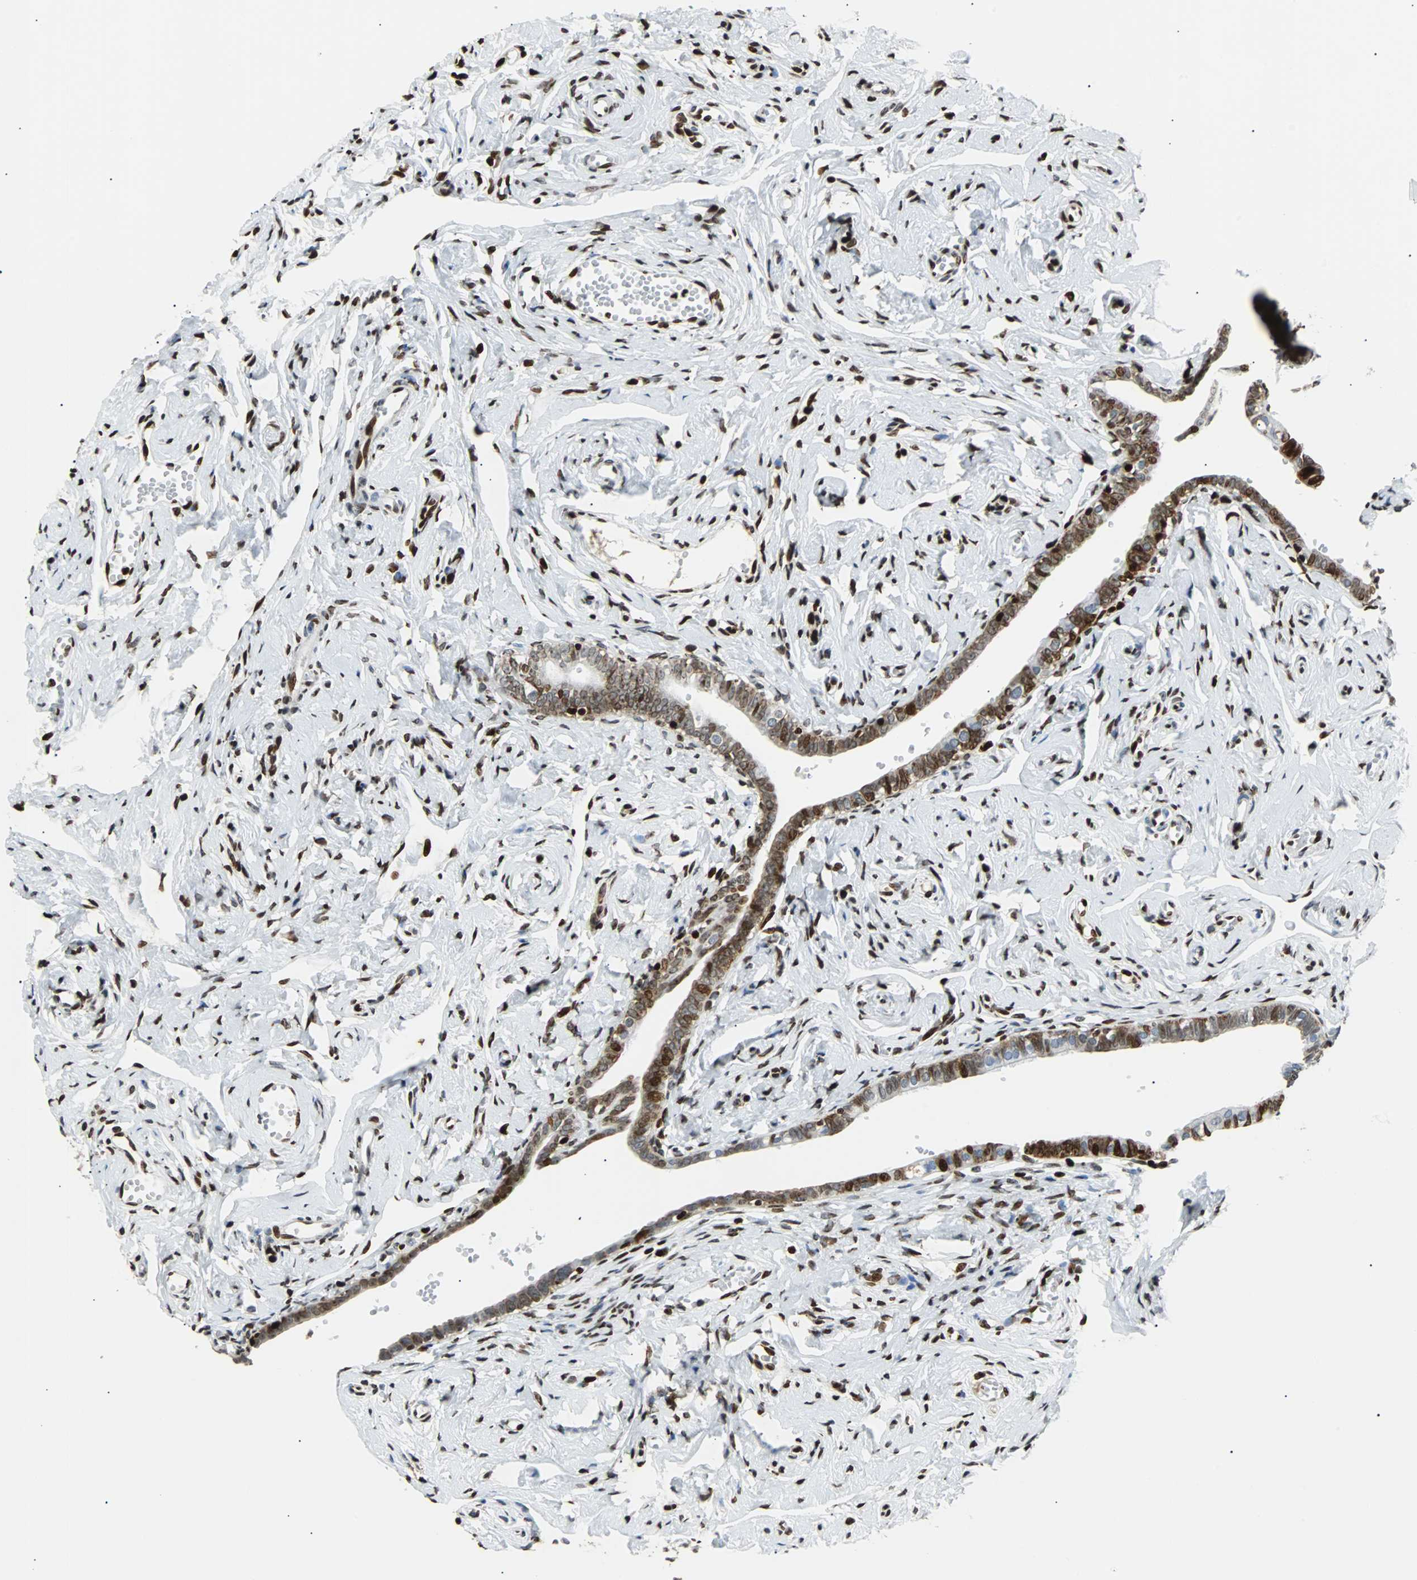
{"staining": {"intensity": "strong", "quantity": ">75%", "location": "nuclear"}, "tissue": "fallopian tube", "cell_type": "Glandular cells", "image_type": "normal", "snomed": [{"axis": "morphology", "description": "Normal tissue, NOS"}, {"axis": "topography", "description": "Fallopian tube"}], "caption": "Glandular cells reveal high levels of strong nuclear staining in approximately >75% of cells in normal human fallopian tube. (IHC, brightfield microscopy, high magnification).", "gene": "ZNF131", "patient": {"sex": "female", "age": 71}}